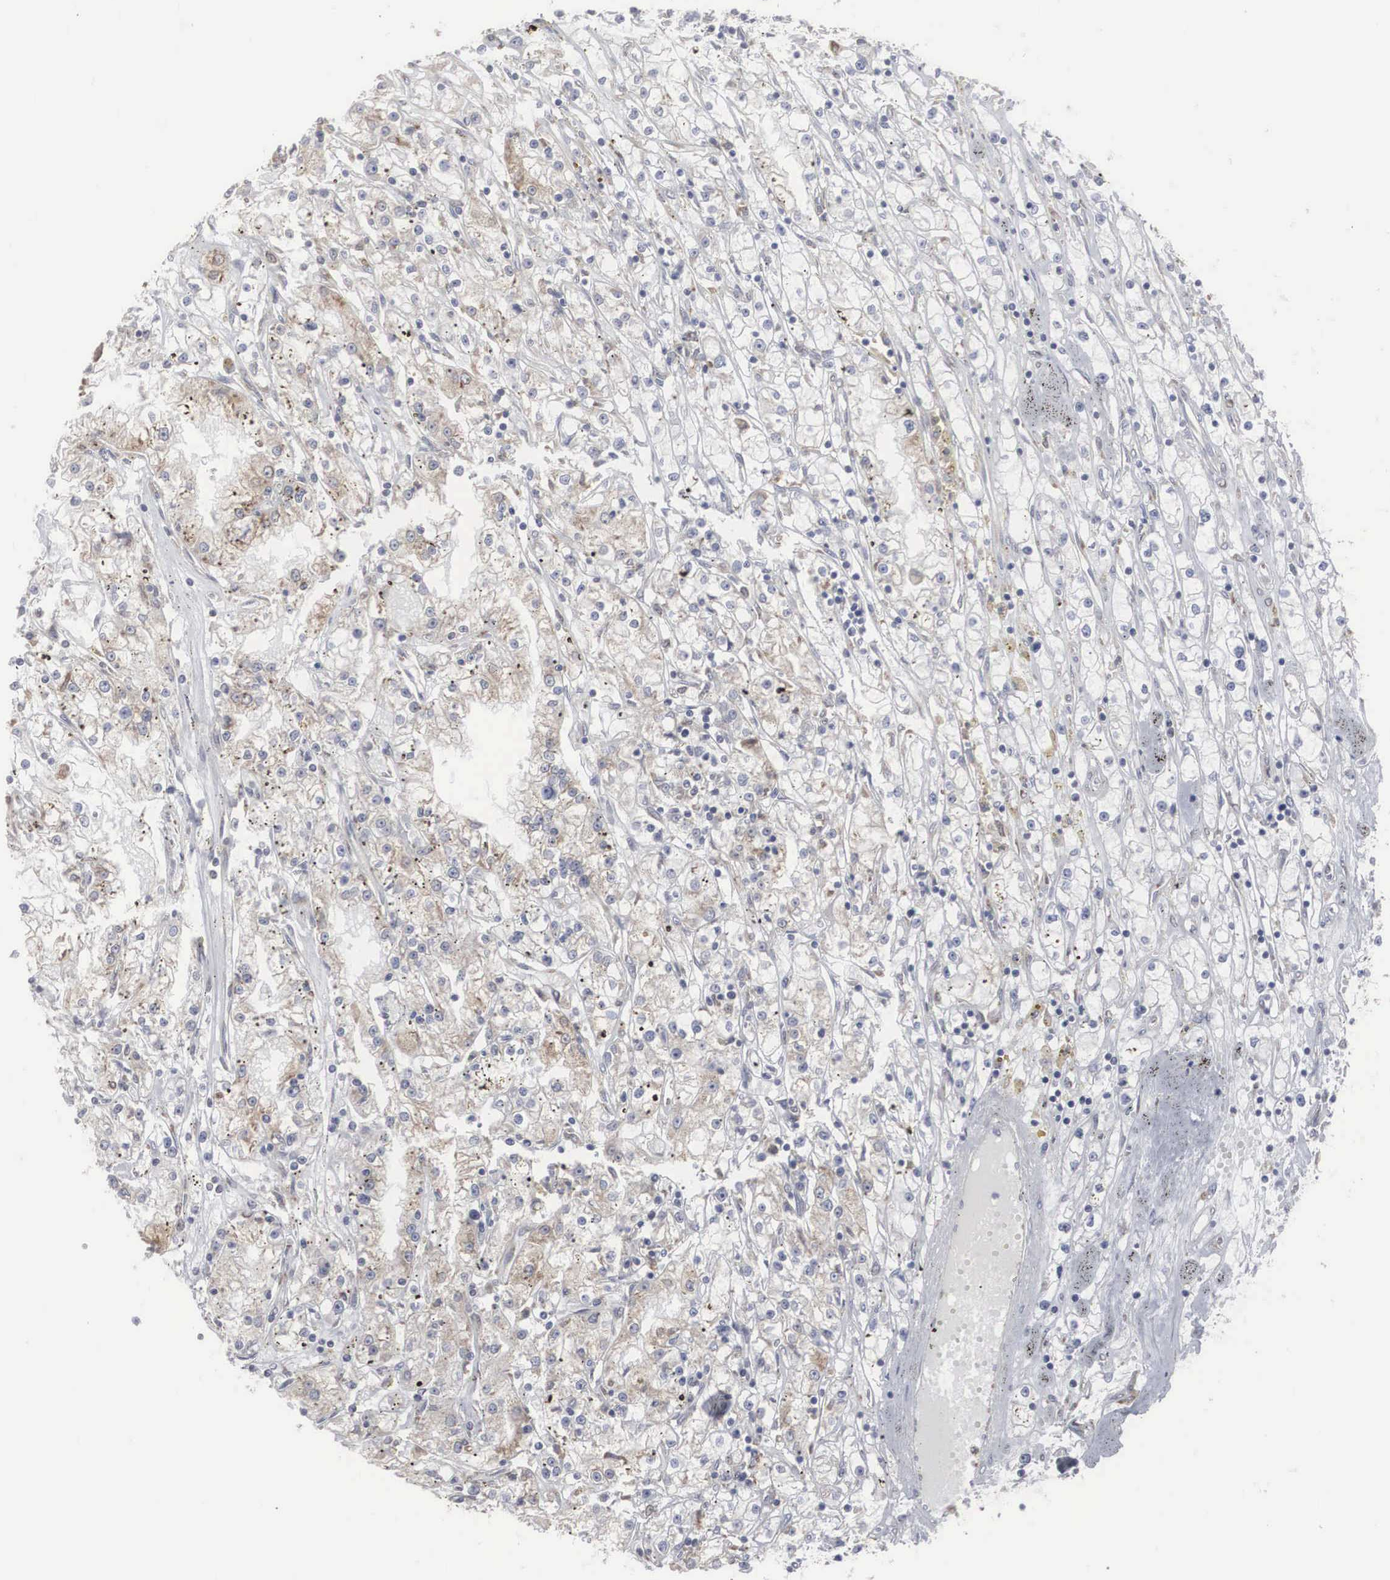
{"staining": {"intensity": "weak", "quantity": "25%-75%", "location": "cytoplasmic/membranous"}, "tissue": "renal cancer", "cell_type": "Tumor cells", "image_type": "cancer", "snomed": [{"axis": "morphology", "description": "Adenocarcinoma, NOS"}, {"axis": "topography", "description": "Kidney"}], "caption": "Protein staining displays weak cytoplasmic/membranous staining in about 25%-75% of tumor cells in renal adenocarcinoma. The staining was performed using DAB (3,3'-diaminobenzidine) to visualize the protein expression in brown, while the nuclei were stained in blue with hematoxylin (Magnification: 20x).", "gene": "MIA2", "patient": {"sex": "male", "age": 56}}